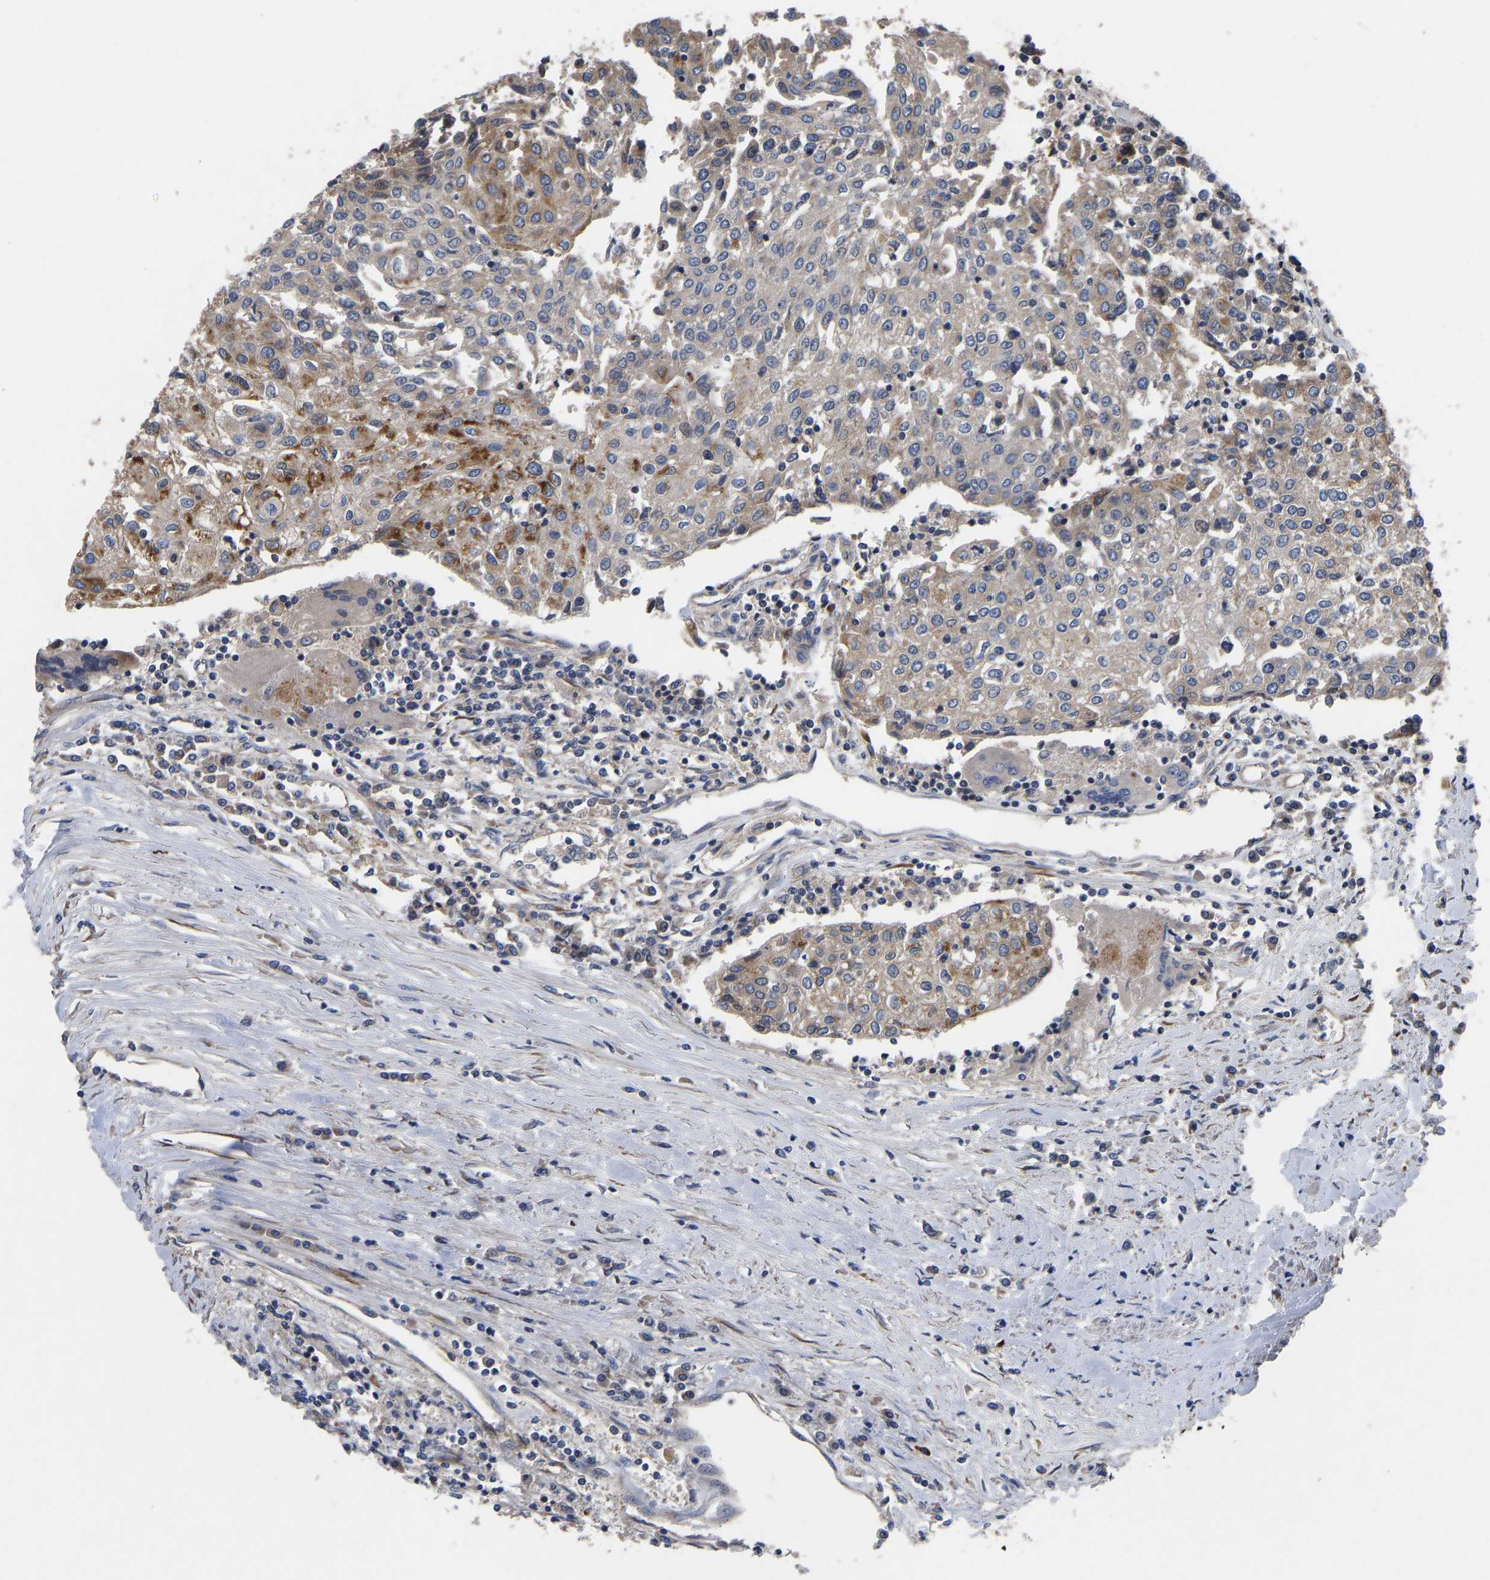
{"staining": {"intensity": "moderate", "quantity": "<25%", "location": "cytoplasmic/membranous"}, "tissue": "urothelial cancer", "cell_type": "Tumor cells", "image_type": "cancer", "snomed": [{"axis": "morphology", "description": "Urothelial carcinoma, High grade"}, {"axis": "topography", "description": "Urinary bladder"}], "caption": "A brown stain labels moderate cytoplasmic/membranous expression of a protein in urothelial cancer tumor cells.", "gene": "FRRS1", "patient": {"sex": "female", "age": 85}}